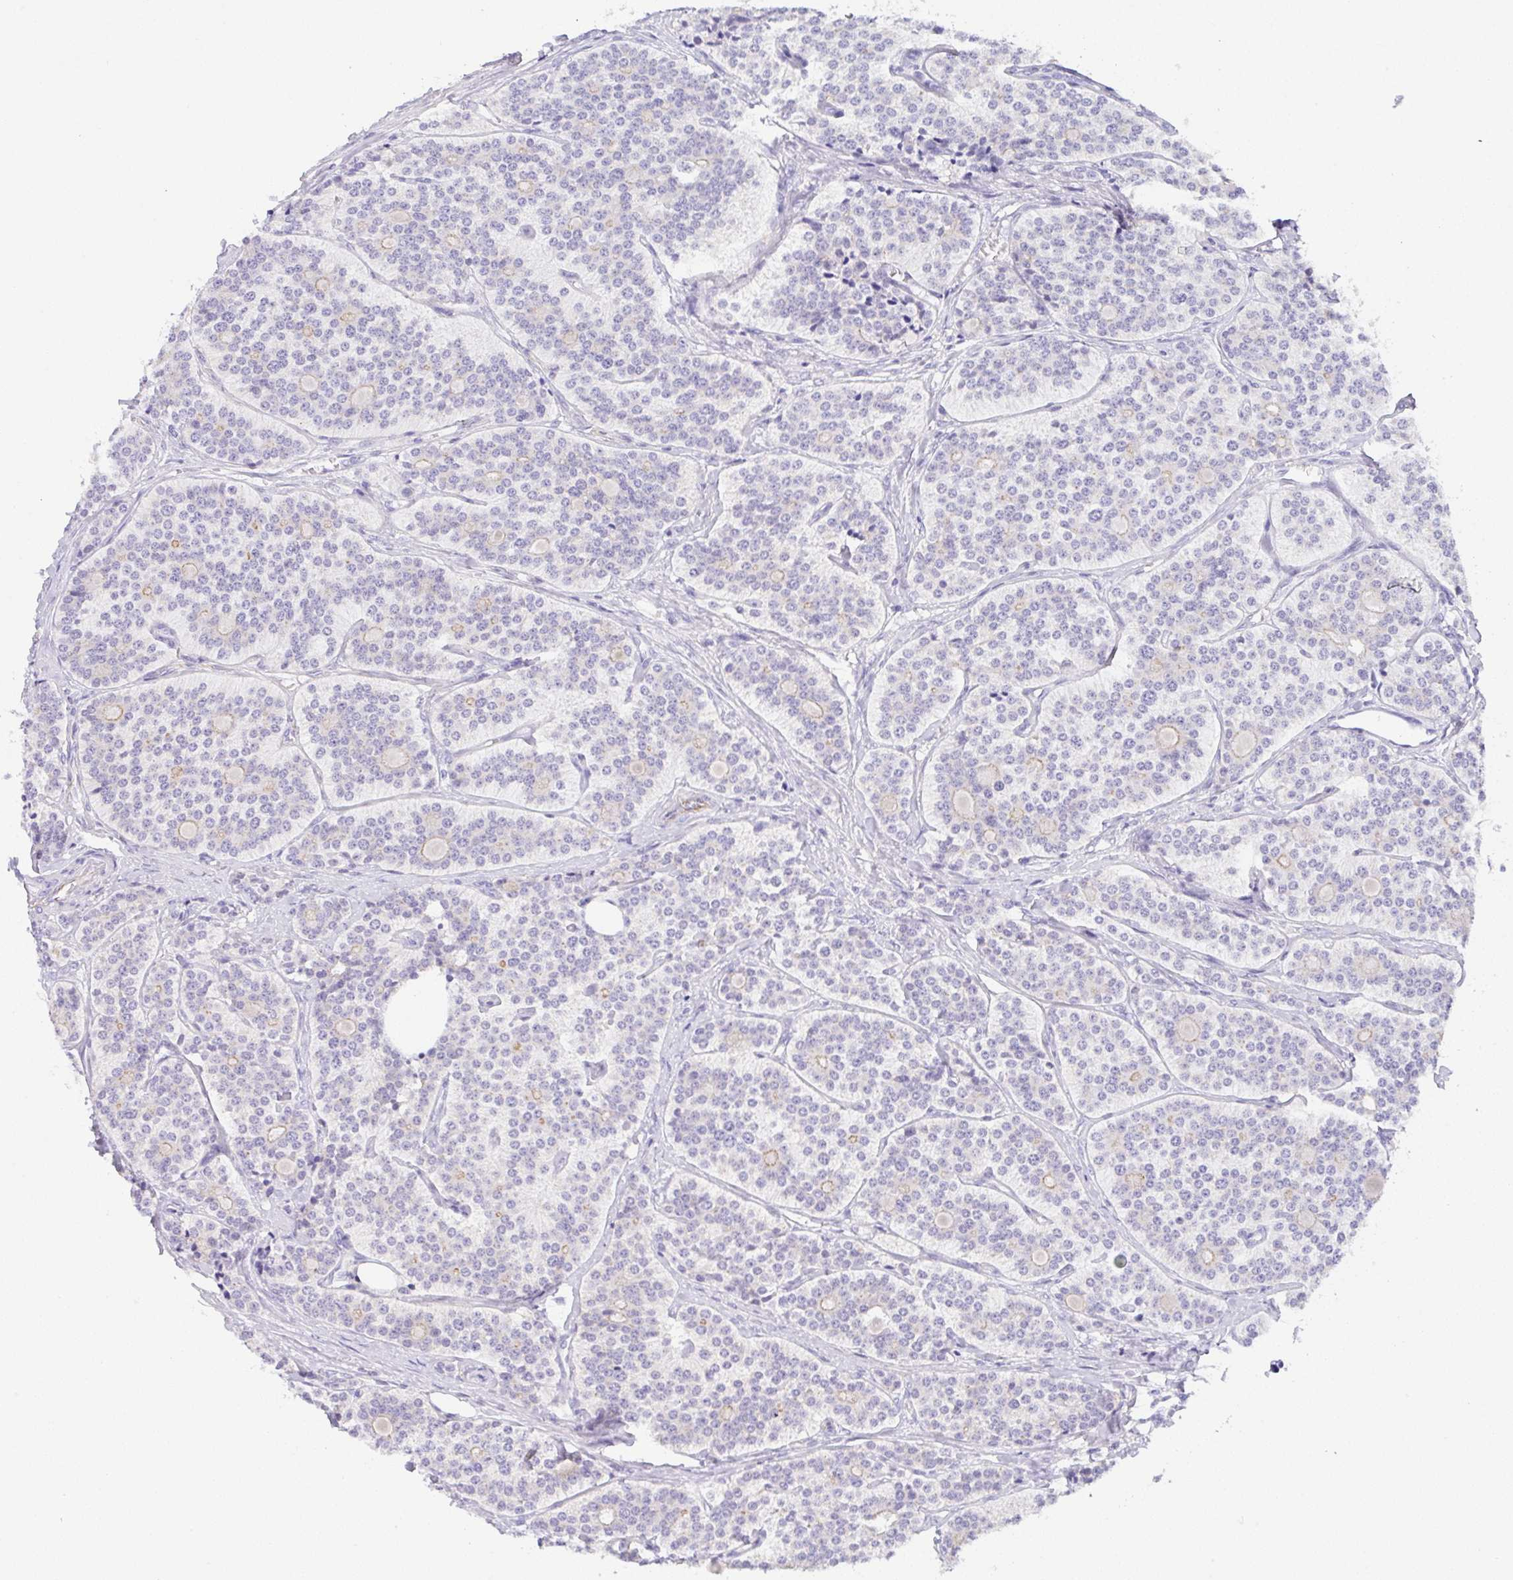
{"staining": {"intensity": "negative", "quantity": "none", "location": "none"}, "tissue": "carcinoid", "cell_type": "Tumor cells", "image_type": "cancer", "snomed": [{"axis": "morphology", "description": "Carcinoid, malignant, NOS"}, {"axis": "topography", "description": "Small intestine"}], "caption": "A high-resolution image shows immunohistochemistry staining of carcinoid, which displays no significant expression in tumor cells. (Stains: DAB (3,3'-diaminobenzidine) immunohistochemistry with hematoxylin counter stain, Microscopy: brightfield microscopy at high magnification).", "gene": "CGNL1", "patient": {"sex": "male", "age": 63}}